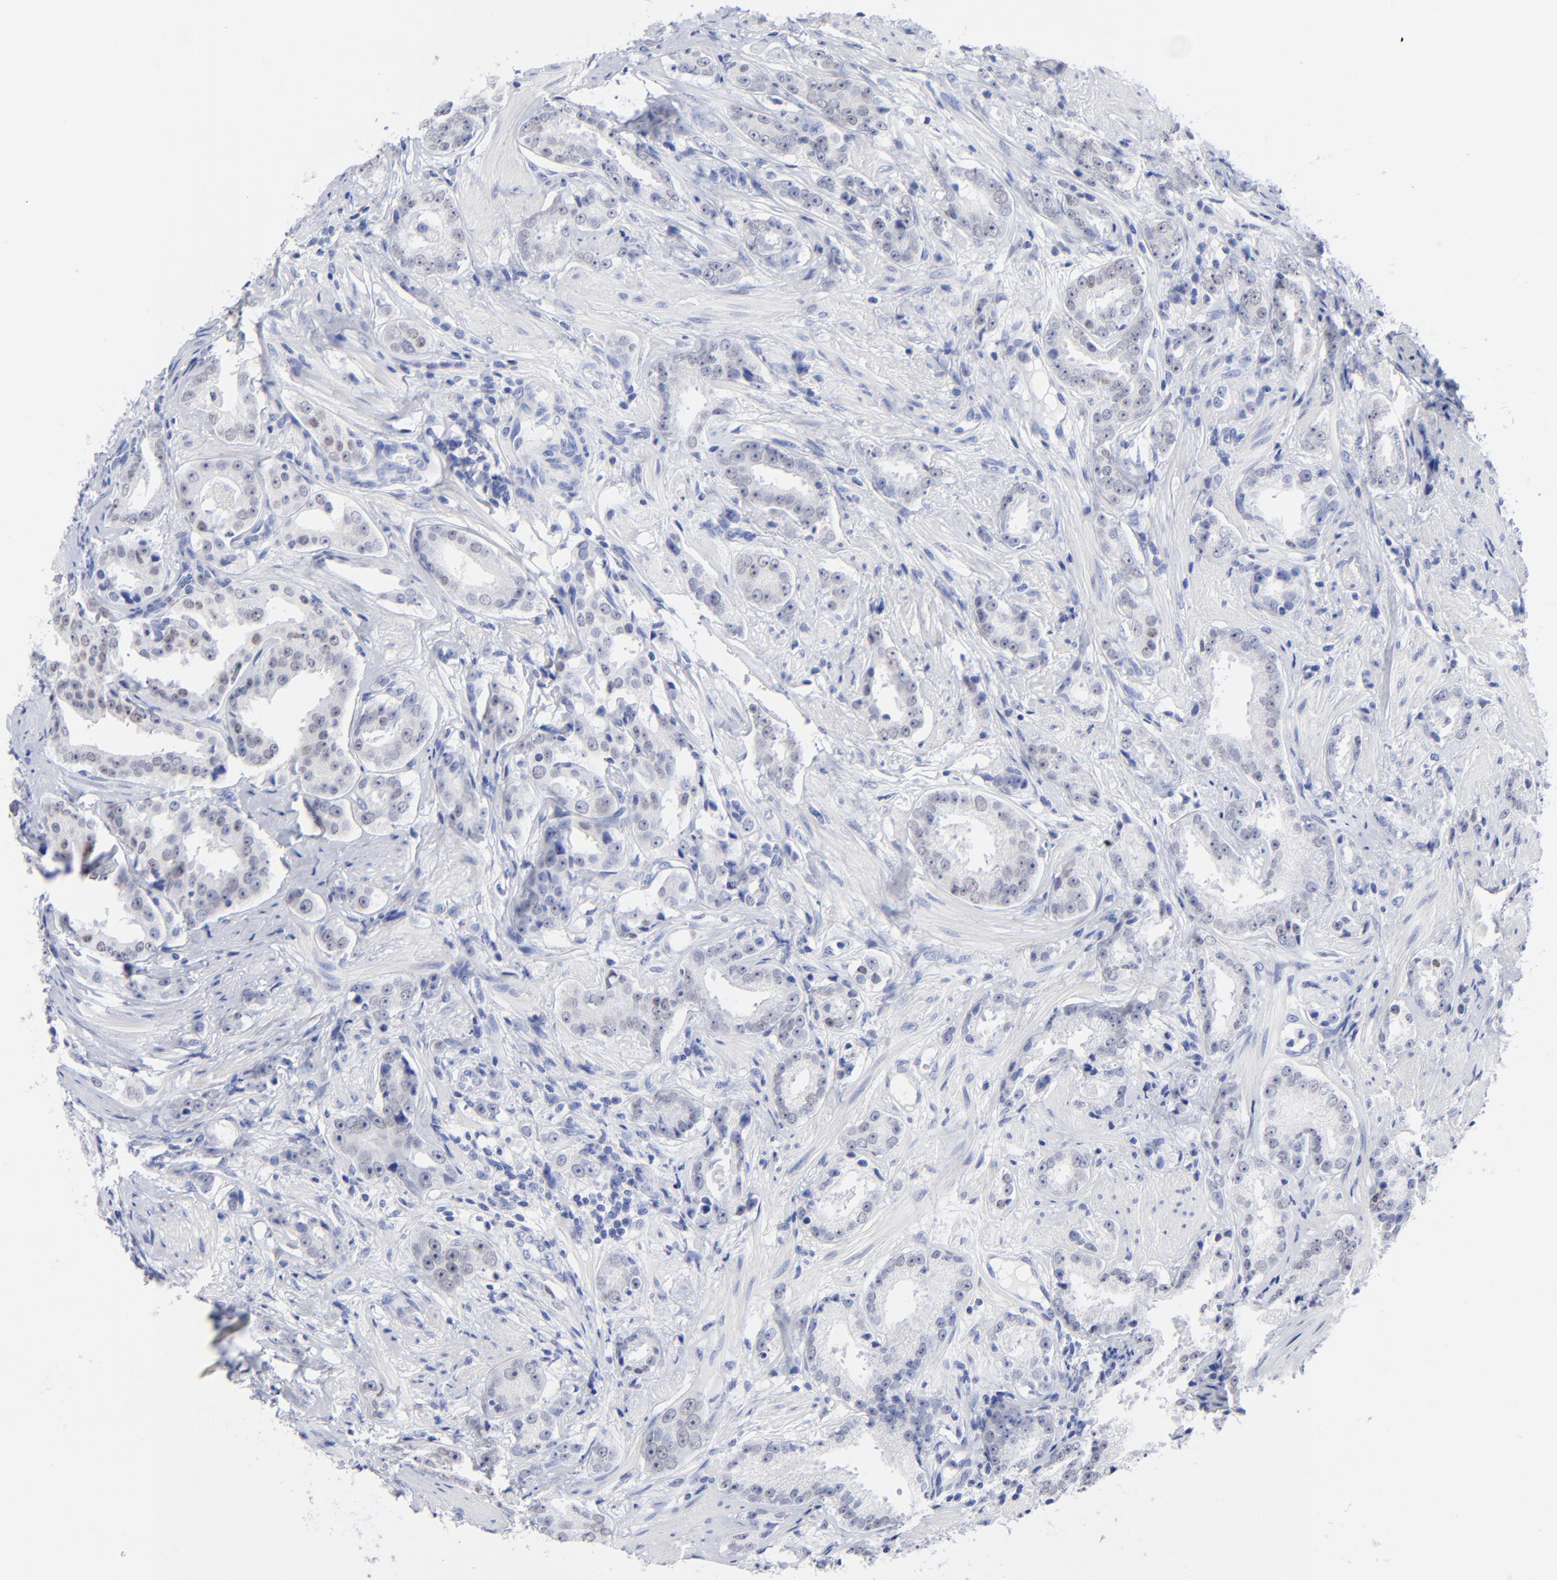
{"staining": {"intensity": "negative", "quantity": "none", "location": "none"}, "tissue": "prostate cancer", "cell_type": "Tumor cells", "image_type": "cancer", "snomed": [{"axis": "morphology", "description": "Adenocarcinoma, Medium grade"}, {"axis": "topography", "description": "Prostate"}], "caption": "Micrograph shows no protein expression in tumor cells of medium-grade adenocarcinoma (prostate) tissue.", "gene": "ACY1", "patient": {"sex": "male", "age": 53}}